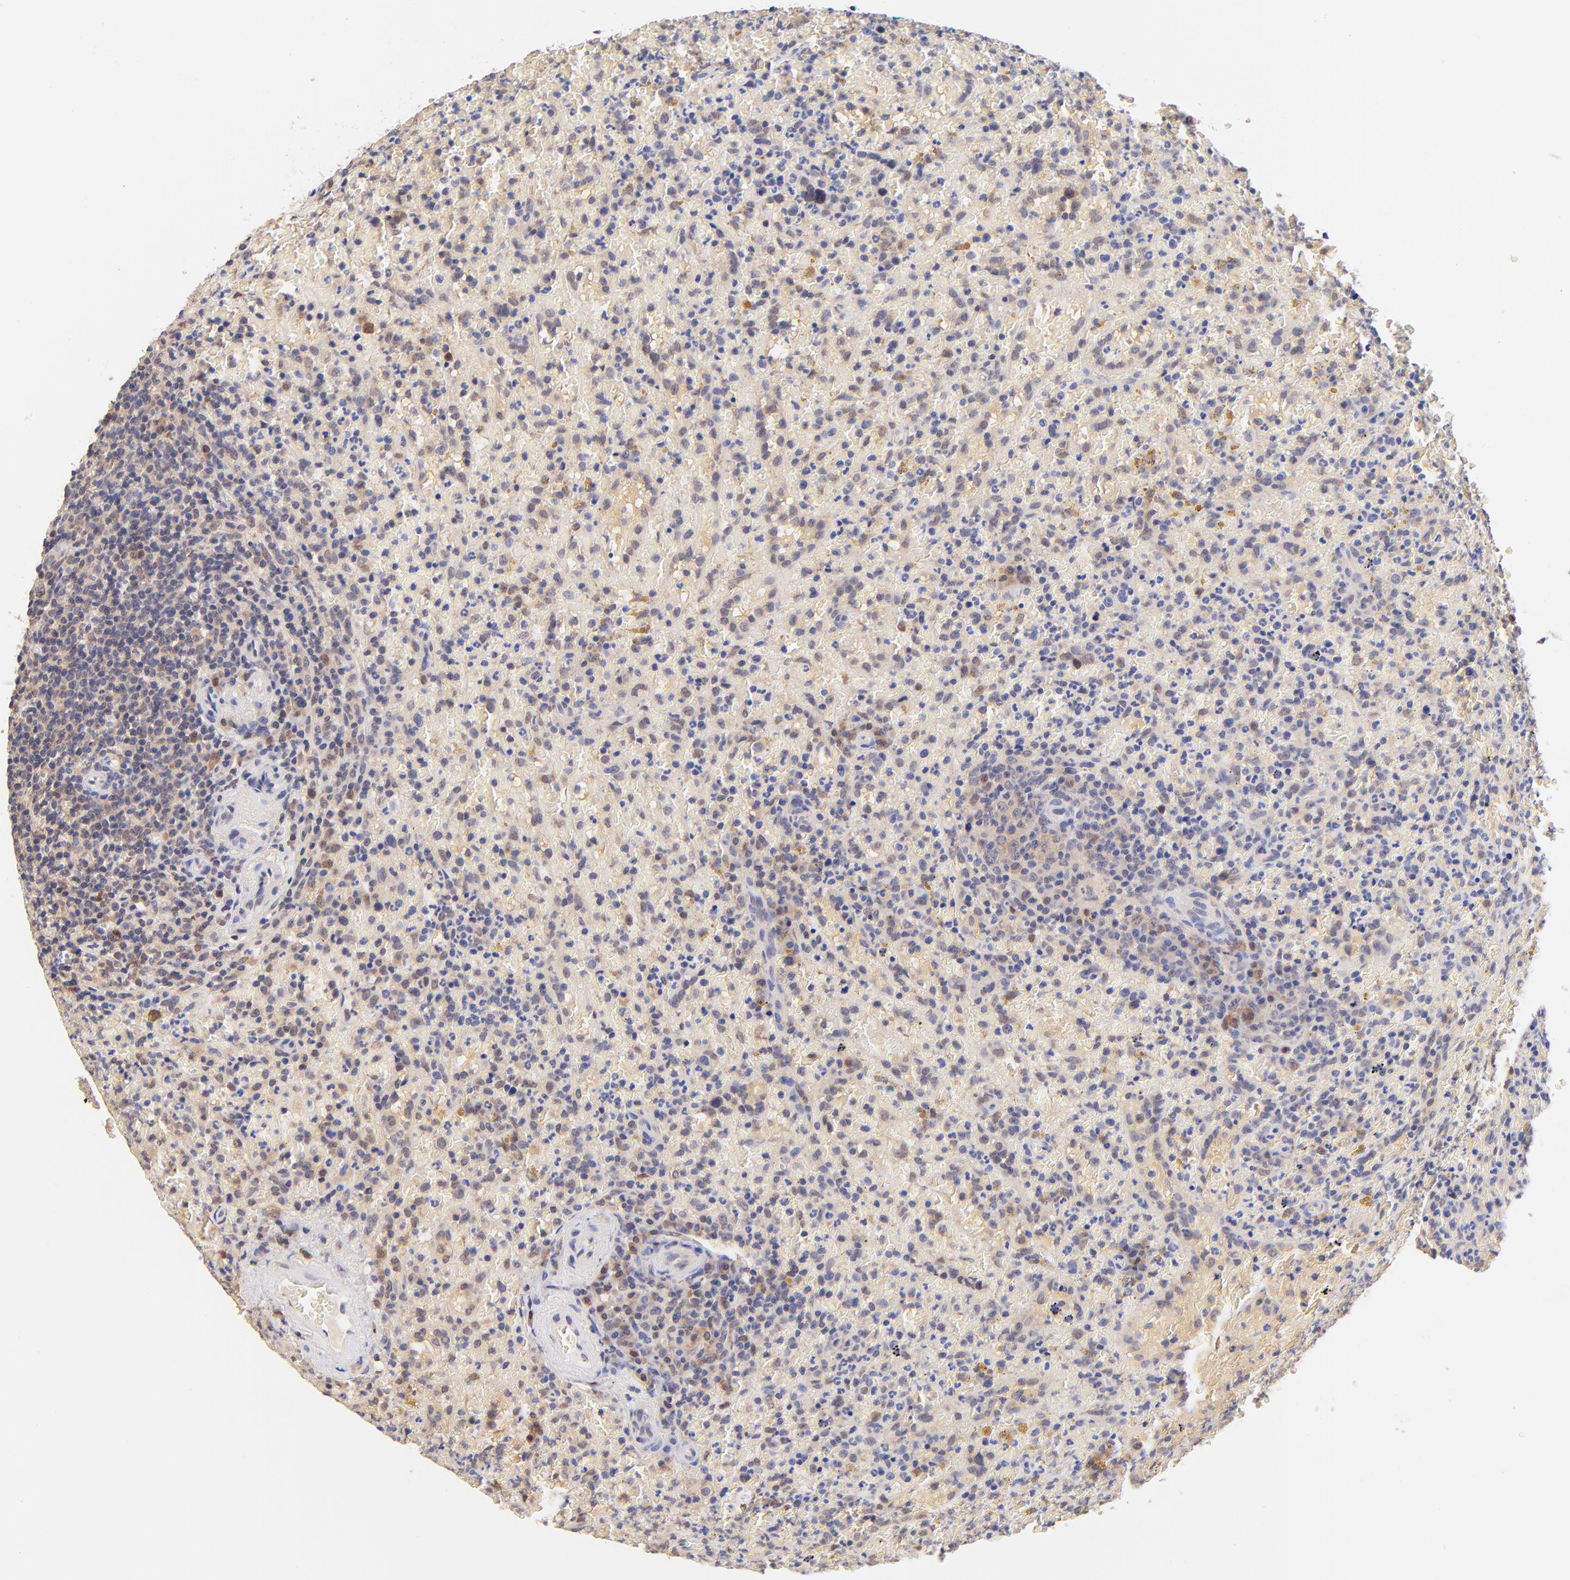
{"staining": {"intensity": "weak", "quantity": "<25%", "location": "nuclear"}, "tissue": "lymphoma", "cell_type": "Tumor cells", "image_type": "cancer", "snomed": [{"axis": "morphology", "description": "Malignant lymphoma, non-Hodgkin's type, High grade"}, {"axis": "topography", "description": "Spleen"}, {"axis": "topography", "description": "Lymph node"}], "caption": "Photomicrograph shows no significant protein positivity in tumor cells of malignant lymphoma, non-Hodgkin's type (high-grade).", "gene": "TXNL1", "patient": {"sex": "female", "age": 70}}